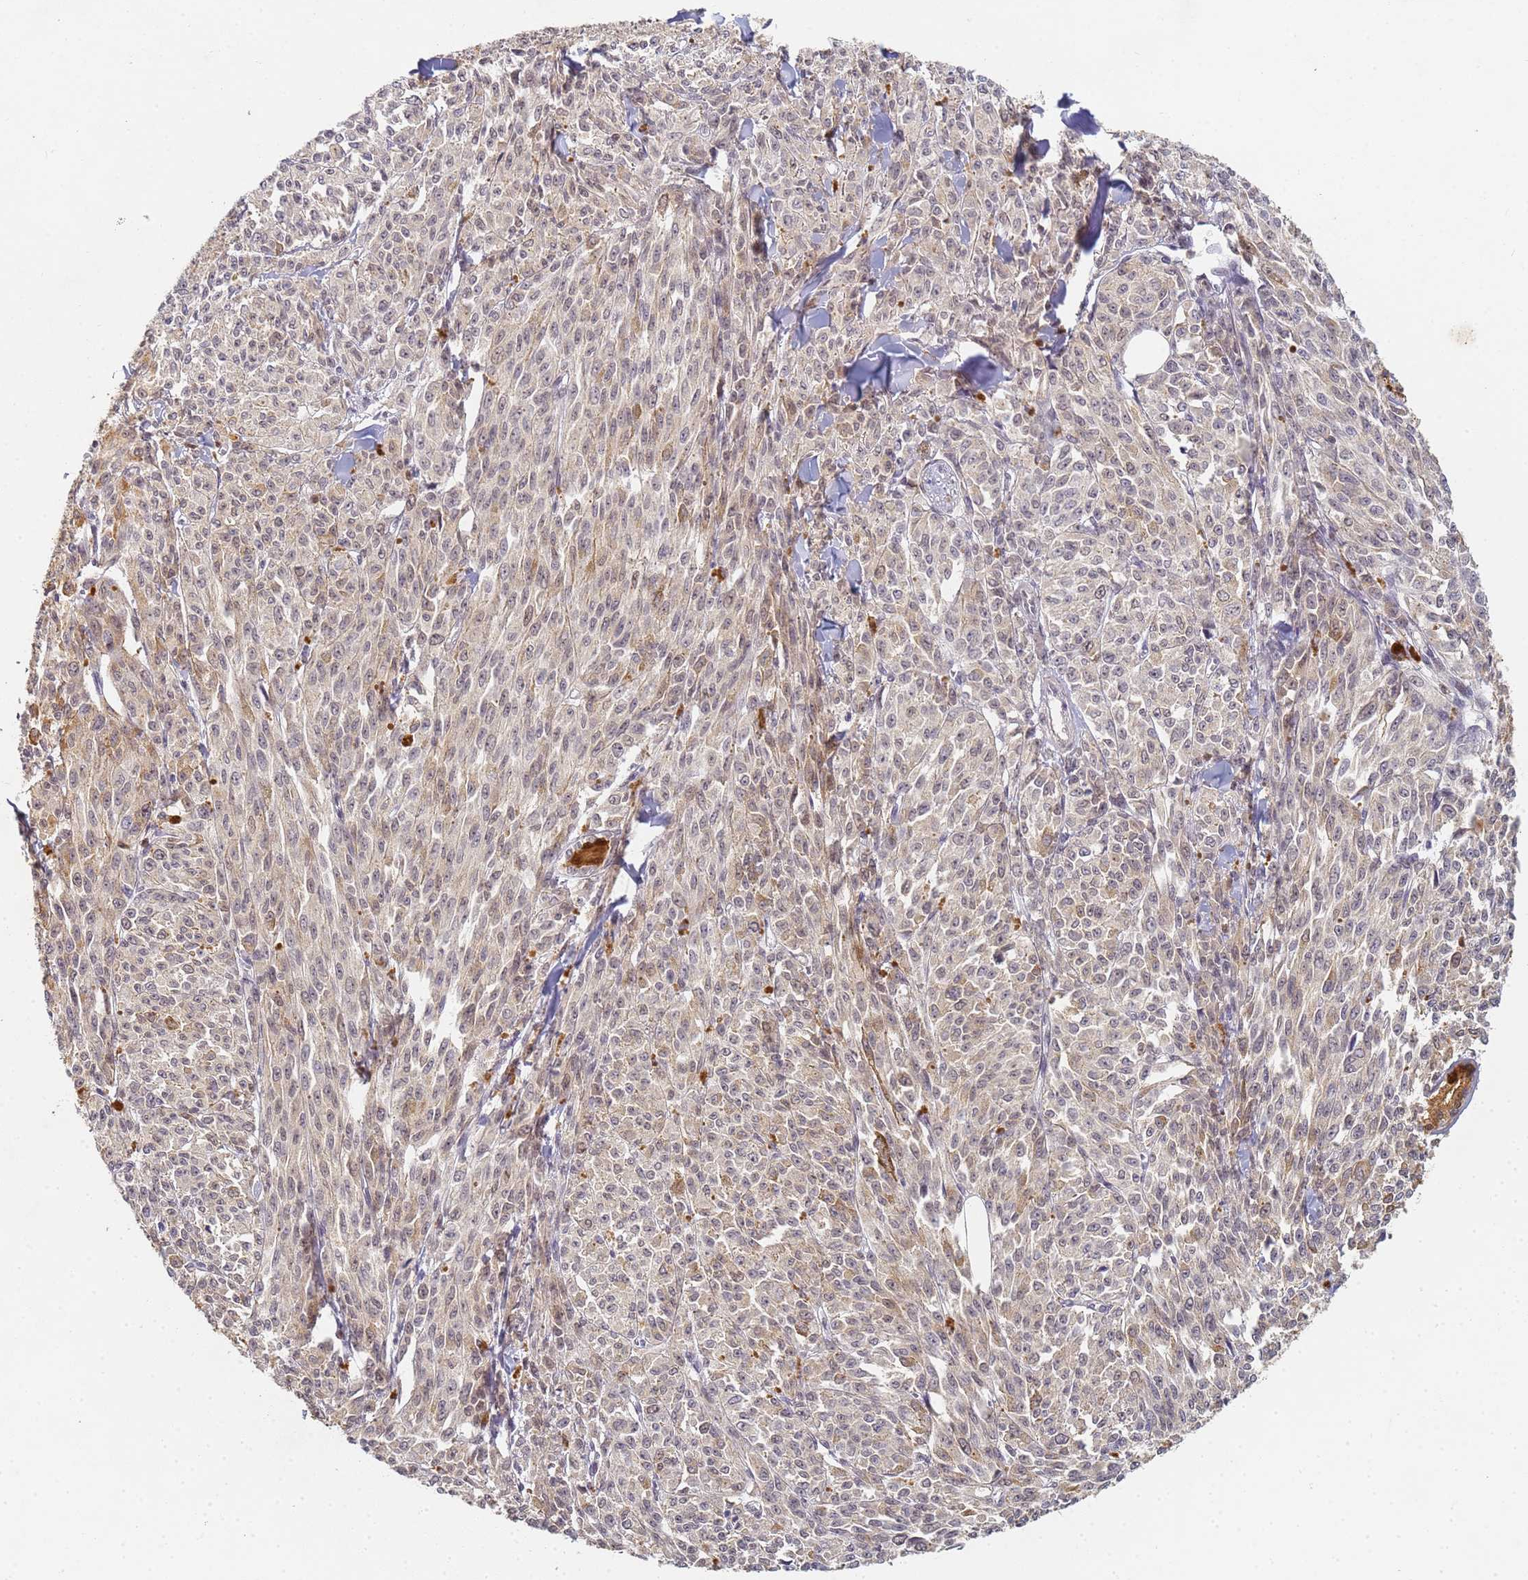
{"staining": {"intensity": "weak", "quantity": "<25%", "location": "cytoplasmic/membranous"}, "tissue": "melanoma", "cell_type": "Tumor cells", "image_type": "cancer", "snomed": [{"axis": "morphology", "description": "Malignant melanoma, NOS"}, {"axis": "topography", "description": "Skin"}], "caption": "Melanoma was stained to show a protein in brown. There is no significant positivity in tumor cells.", "gene": "HMCES", "patient": {"sex": "female", "age": 52}}